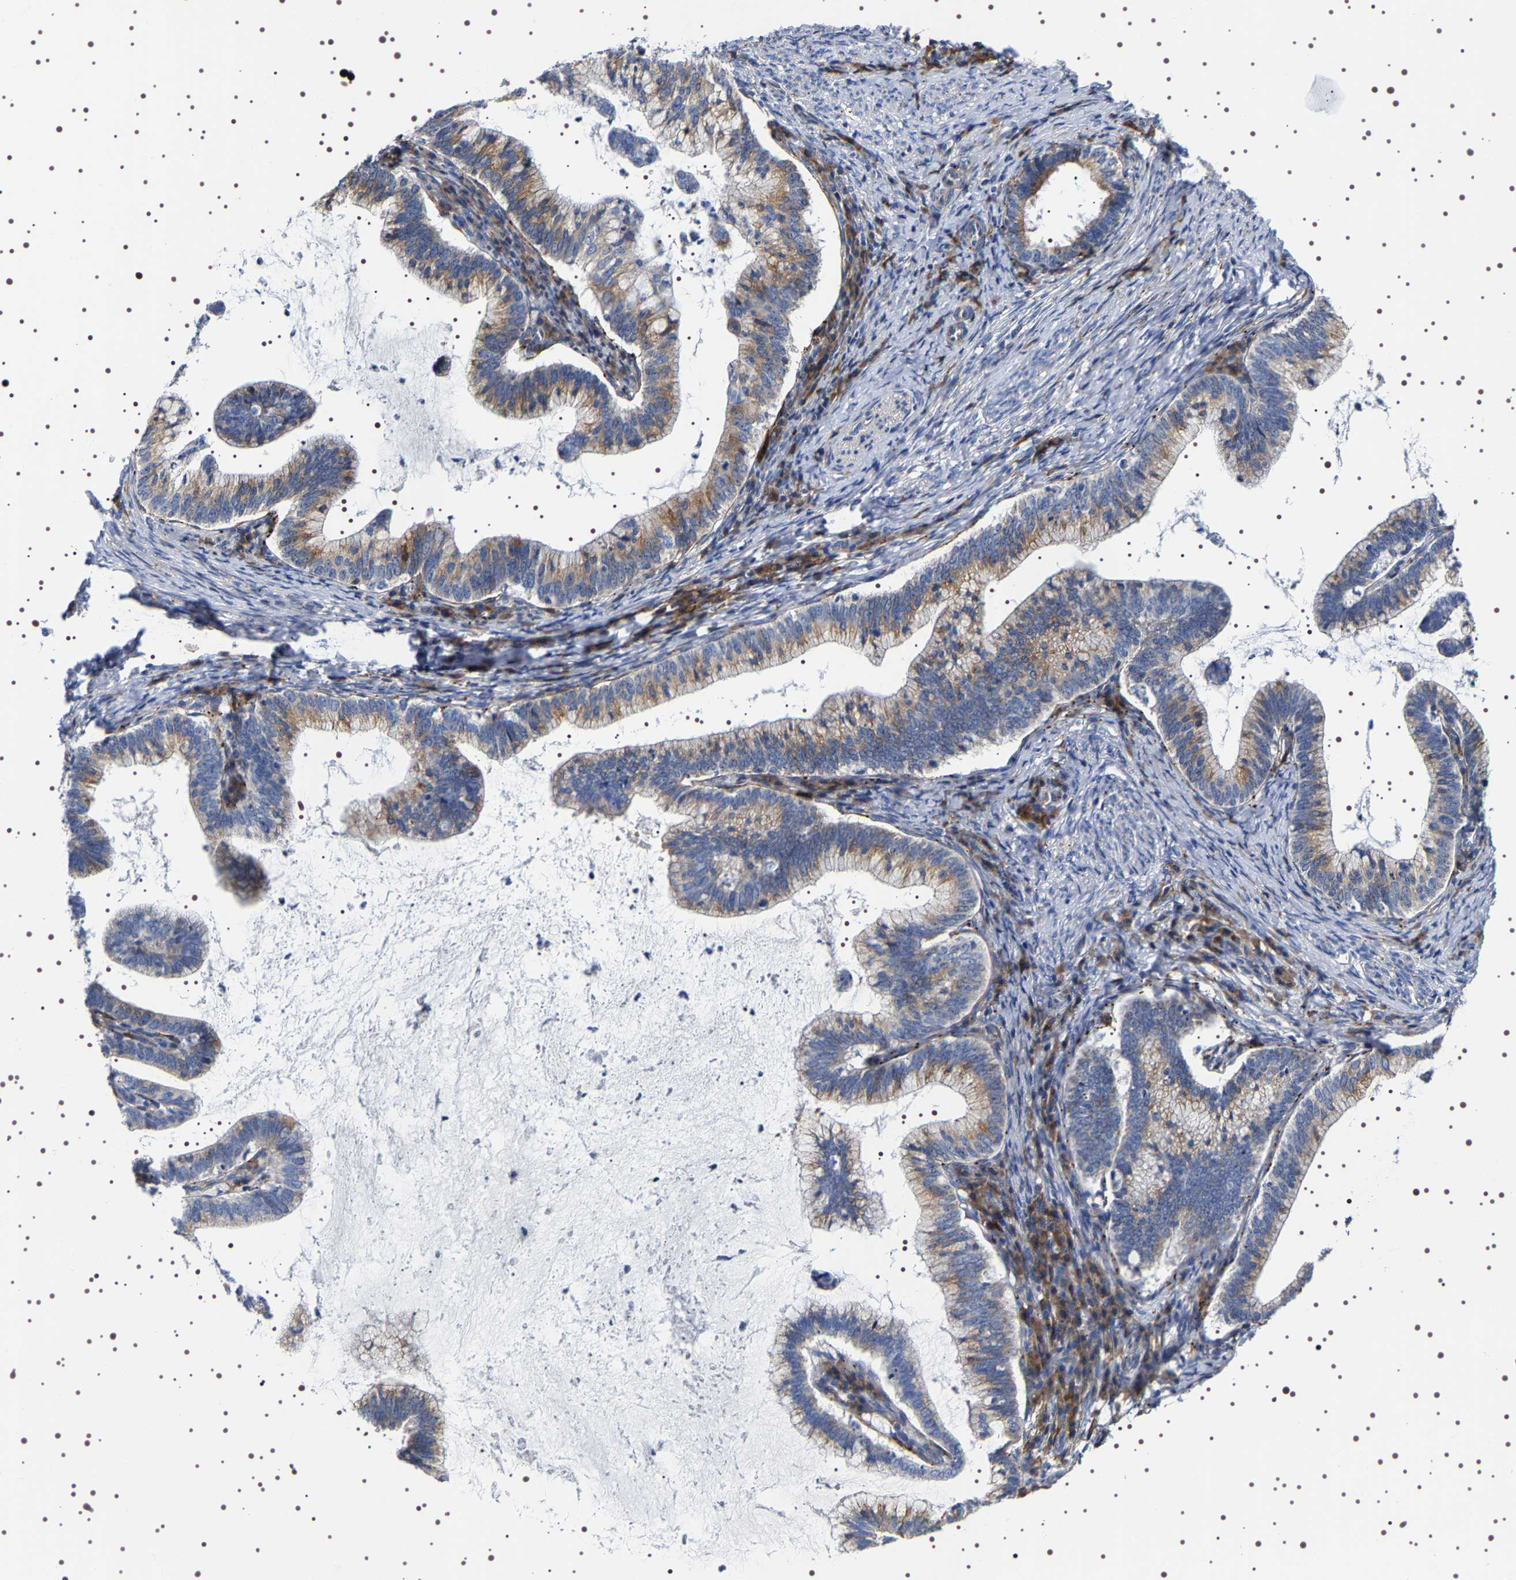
{"staining": {"intensity": "moderate", "quantity": ">75%", "location": "cytoplasmic/membranous"}, "tissue": "cervical cancer", "cell_type": "Tumor cells", "image_type": "cancer", "snomed": [{"axis": "morphology", "description": "Adenocarcinoma, NOS"}, {"axis": "topography", "description": "Cervix"}], "caption": "A high-resolution image shows IHC staining of adenocarcinoma (cervical), which demonstrates moderate cytoplasmic/membranous positivity in approximately >75% of tumor cells. (Brightfield microscopy of DAB IHC at high magnification).", "gene": "SQLE", "patient": {"sex": "female", "age": 36}}